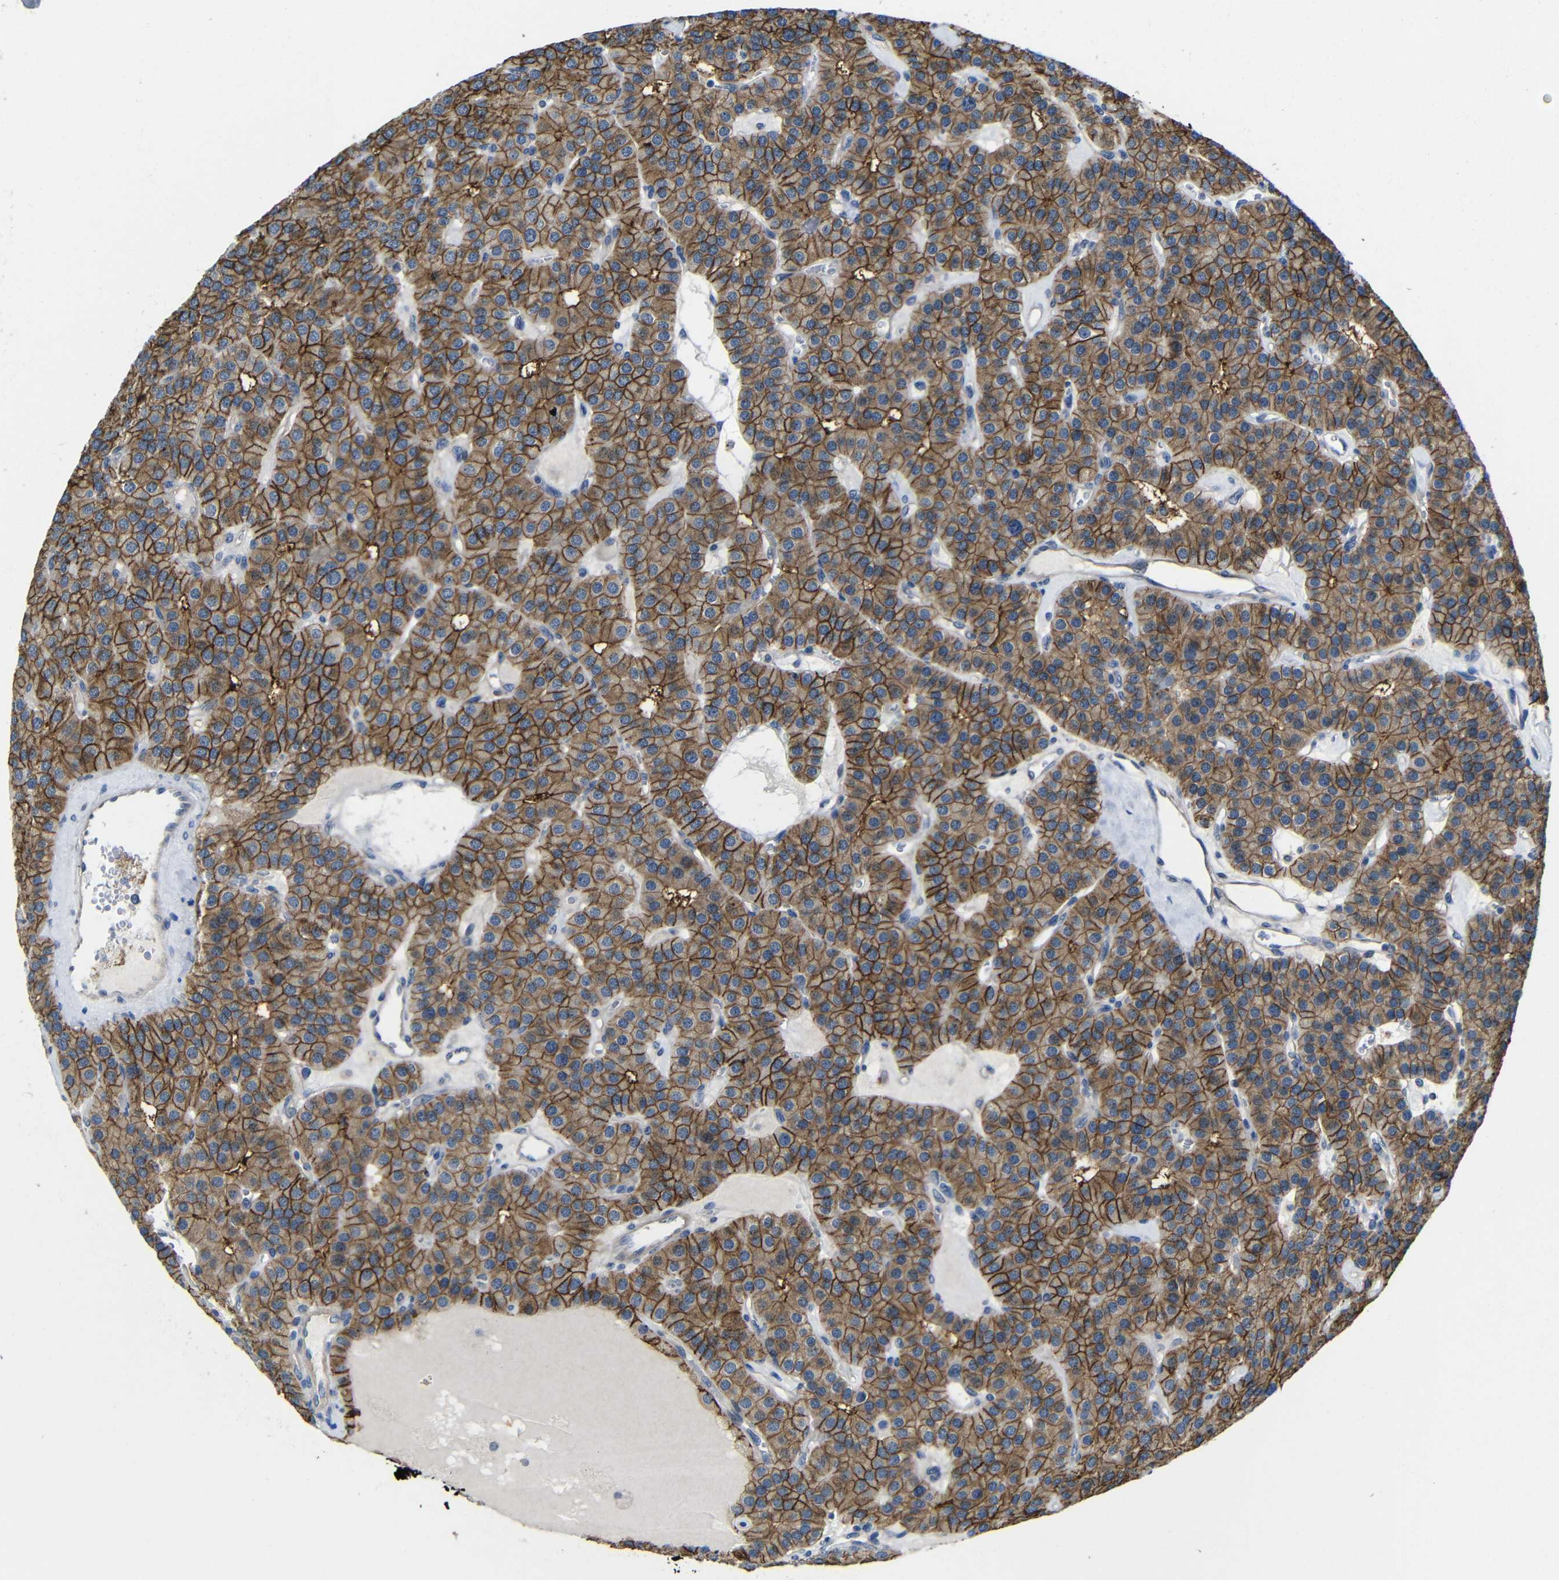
{"staining": {"intensity": "strong", "quantity": ">75%", "location": "cytoplasmic/membranous"}, "tissue": "parathyroid gland", "cell_type": "Glandular cells", "image_type": "normal", "snomed": [{"axis": "morphology", "description": "Normal tissue, NOS"}, {"axis": "morphology", "description": "Adenoma, NOS"}, {"axis": "topography", "description": "Parathyroid gland"}], "caption": "The photomicrograph exhibits staining of benign parathyroid gland, revealing strong cytoplasmic/membranous protein positivity (brown color) within glandular cells.", "gene": "ZNF90", "patient": {"sex": "female", "age": 86}}